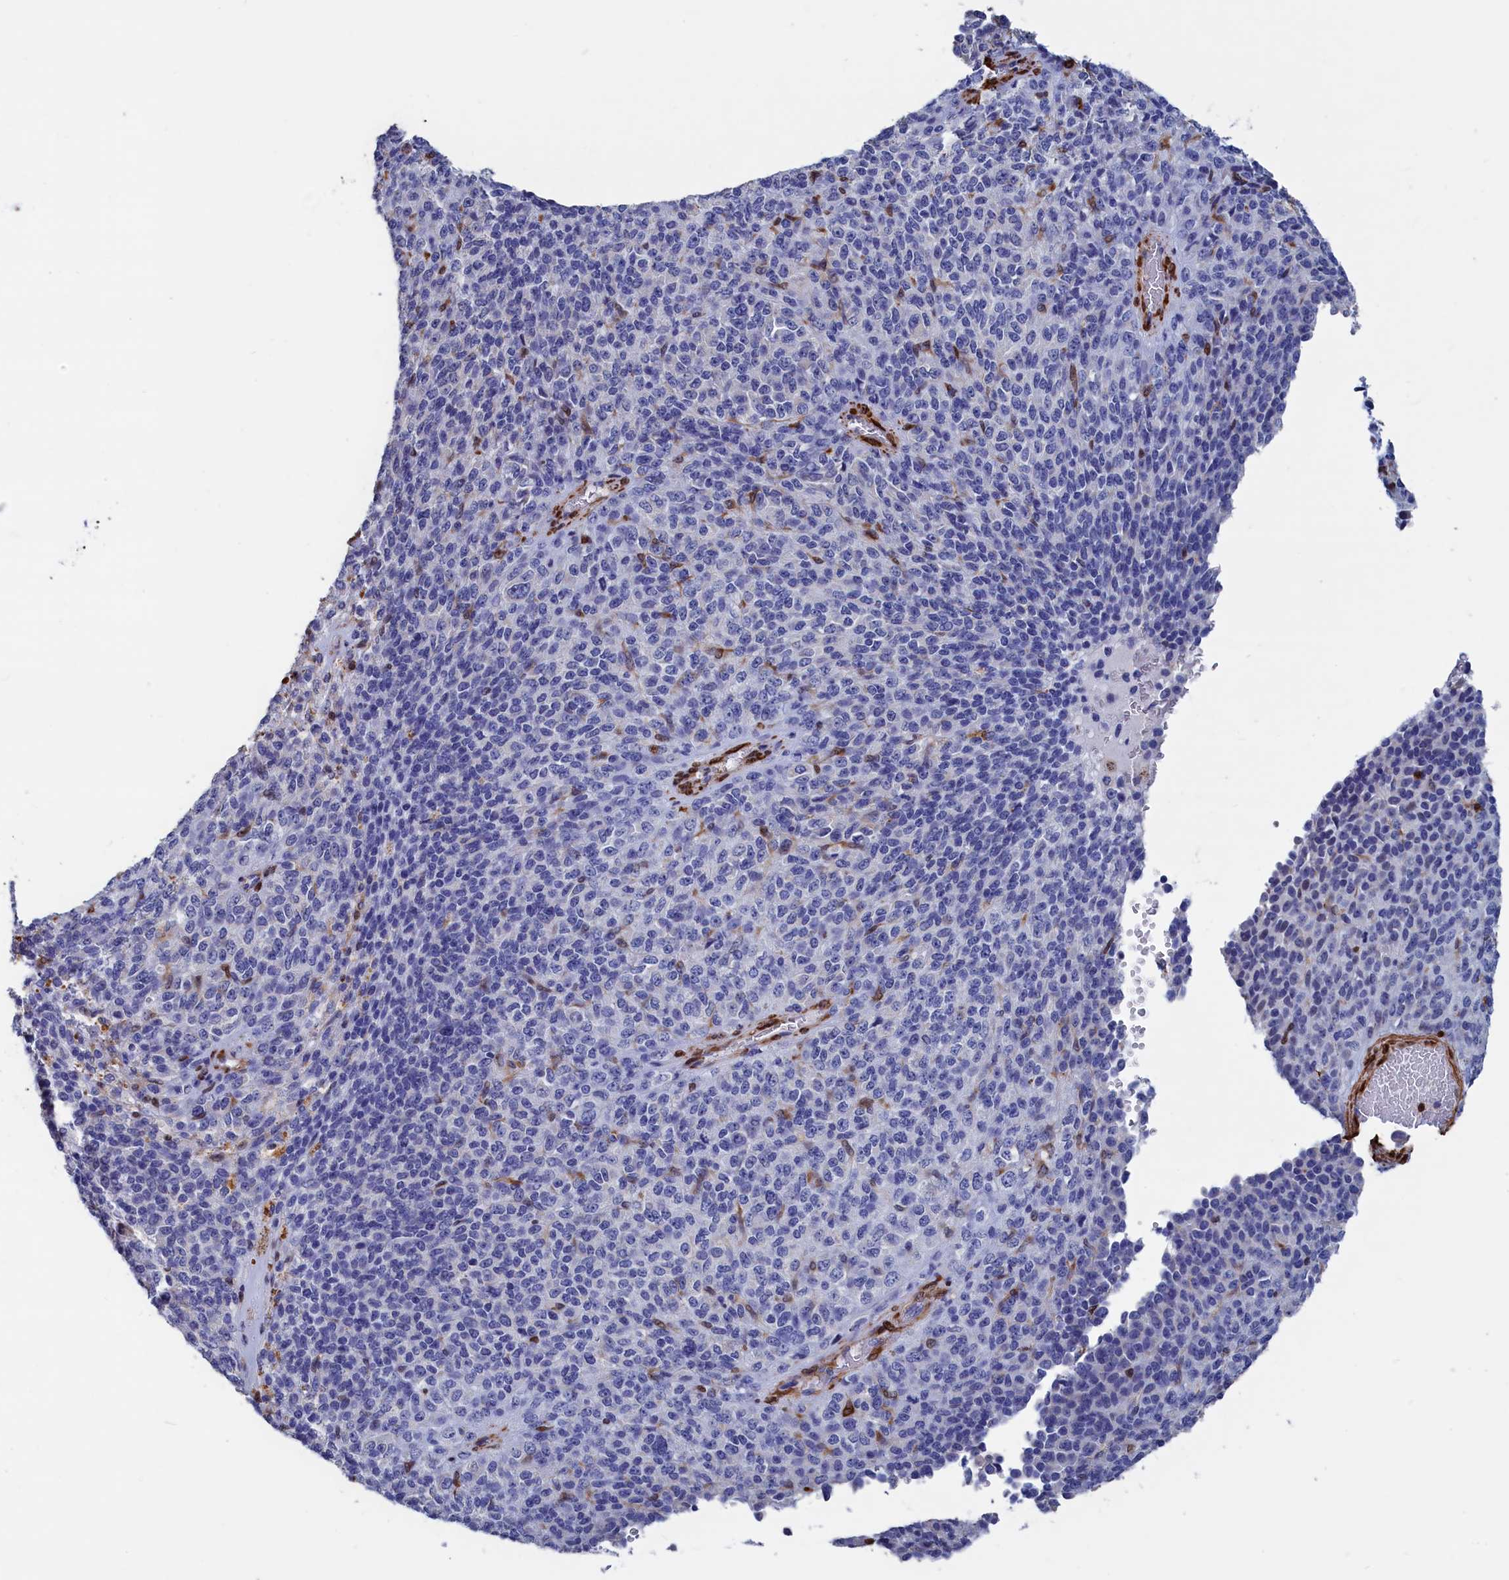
{"staining": {"intensity": "negative", "quantity": "none", "location": "none"}, "tissue": "melanoma", "cell_type": "Tumor cells", "image_type": "cancer", "snomed": [{"axis": "morphology", "description": "Malignant melanoma, Metastatic site"}, {"axis": "topography", "description": "Brain"}], "caption": "Photomicrograph shows no protein staining in tumor cells of malignant melanoma (metastatic site) tissue.", "gene": "CRIP1", "patient": {"sex": "female", "age": 56}}